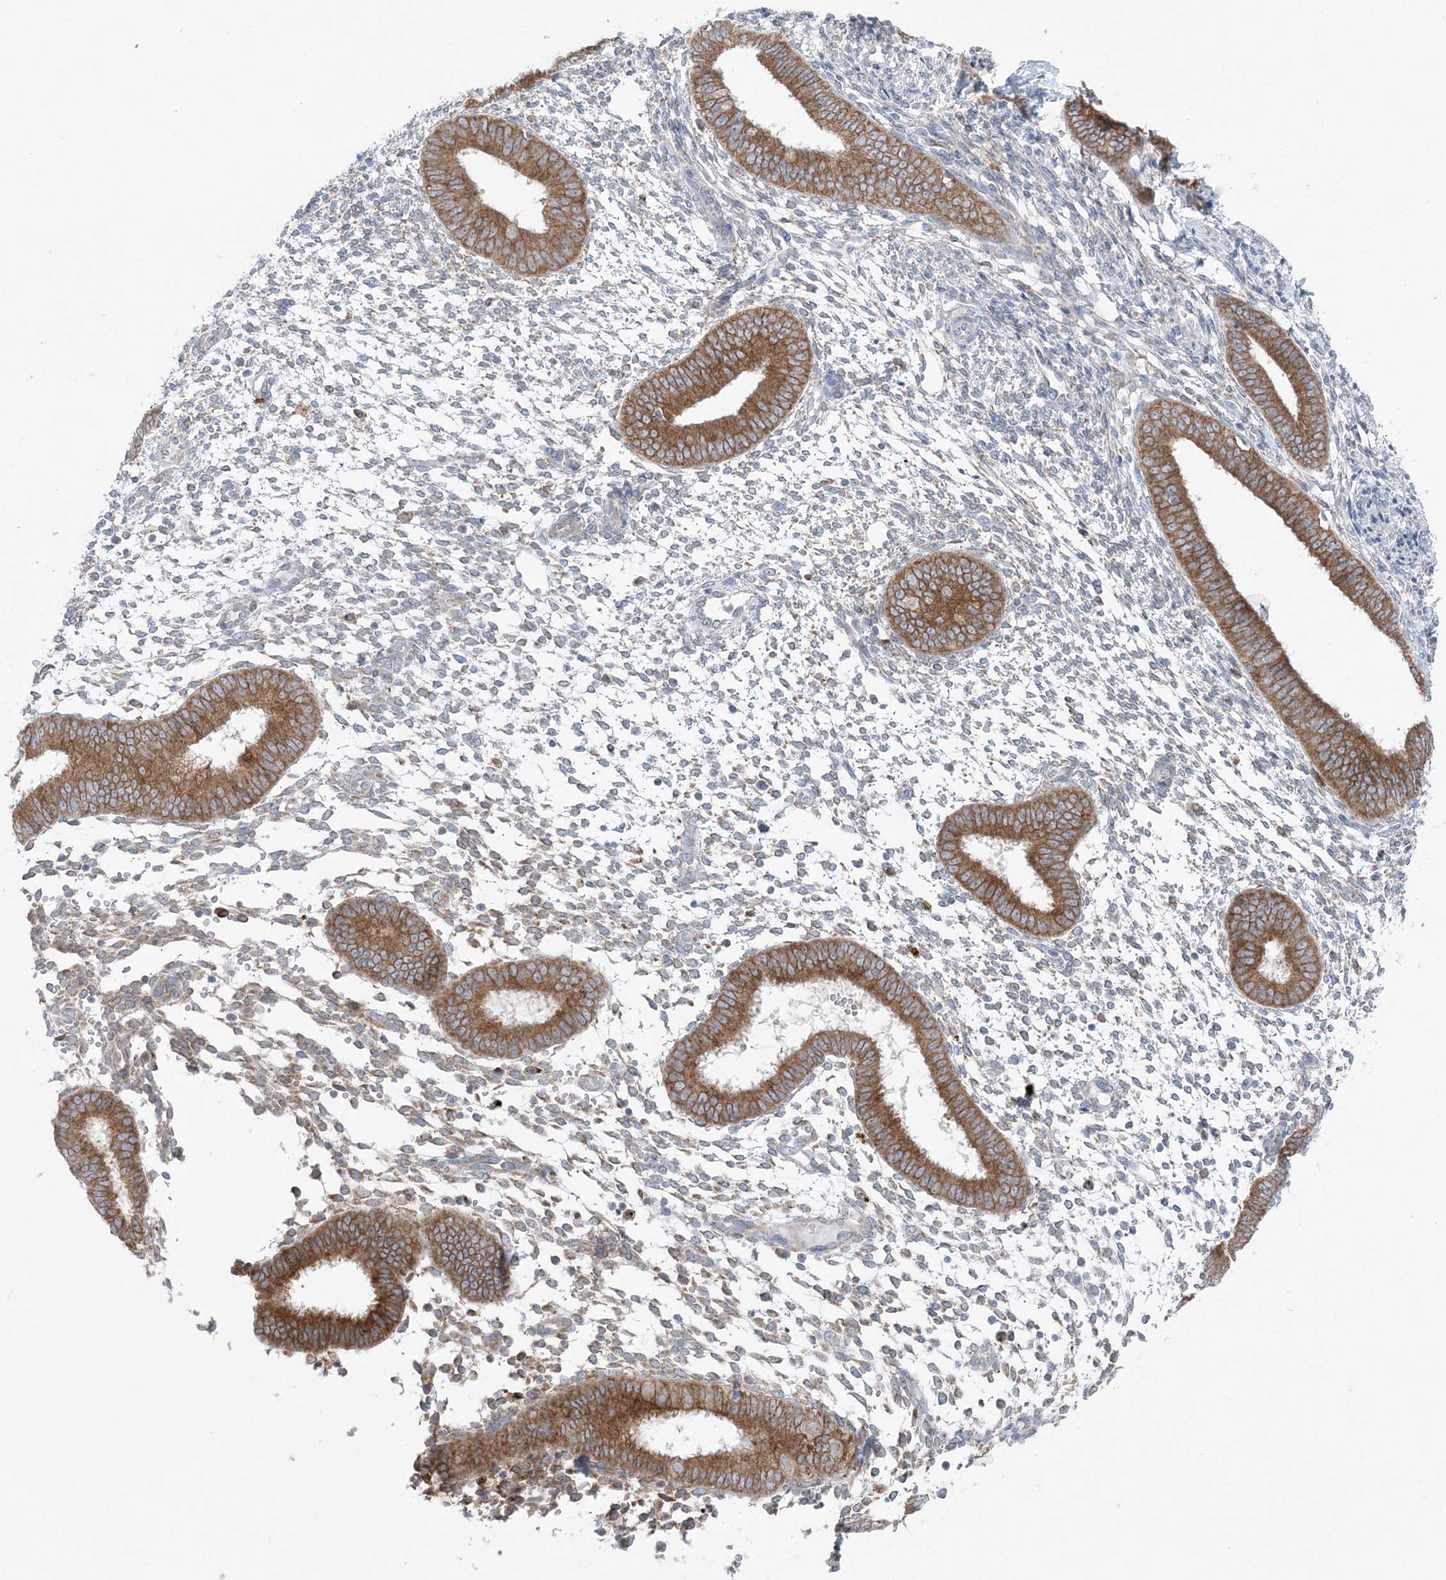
{"staining": {"intensity": "weak", "quantity": "<25%", "location": "cytoplasmic/membranous"}, "tissue": "endometrium", "cell_type": "Cells in endometrial stroma", "image_type": "normal", "snomed": [{"axis": "morphology", "description": "Normal tissue, NOS"}, {"axis": "topography", "description": "Uterus"}, {"axis": "topography", "description": "Endometrium"}], "caption": "A high-resolution micrograph shows immunohistochemistry staining of unremarkable endometrium, which exhibits no significant positivity in cells in endometrial stroma. (DAB IHC with hematoxylin counter stain).", "gene": "TMED10", "patient": {"sex": "female", "age": 48}}